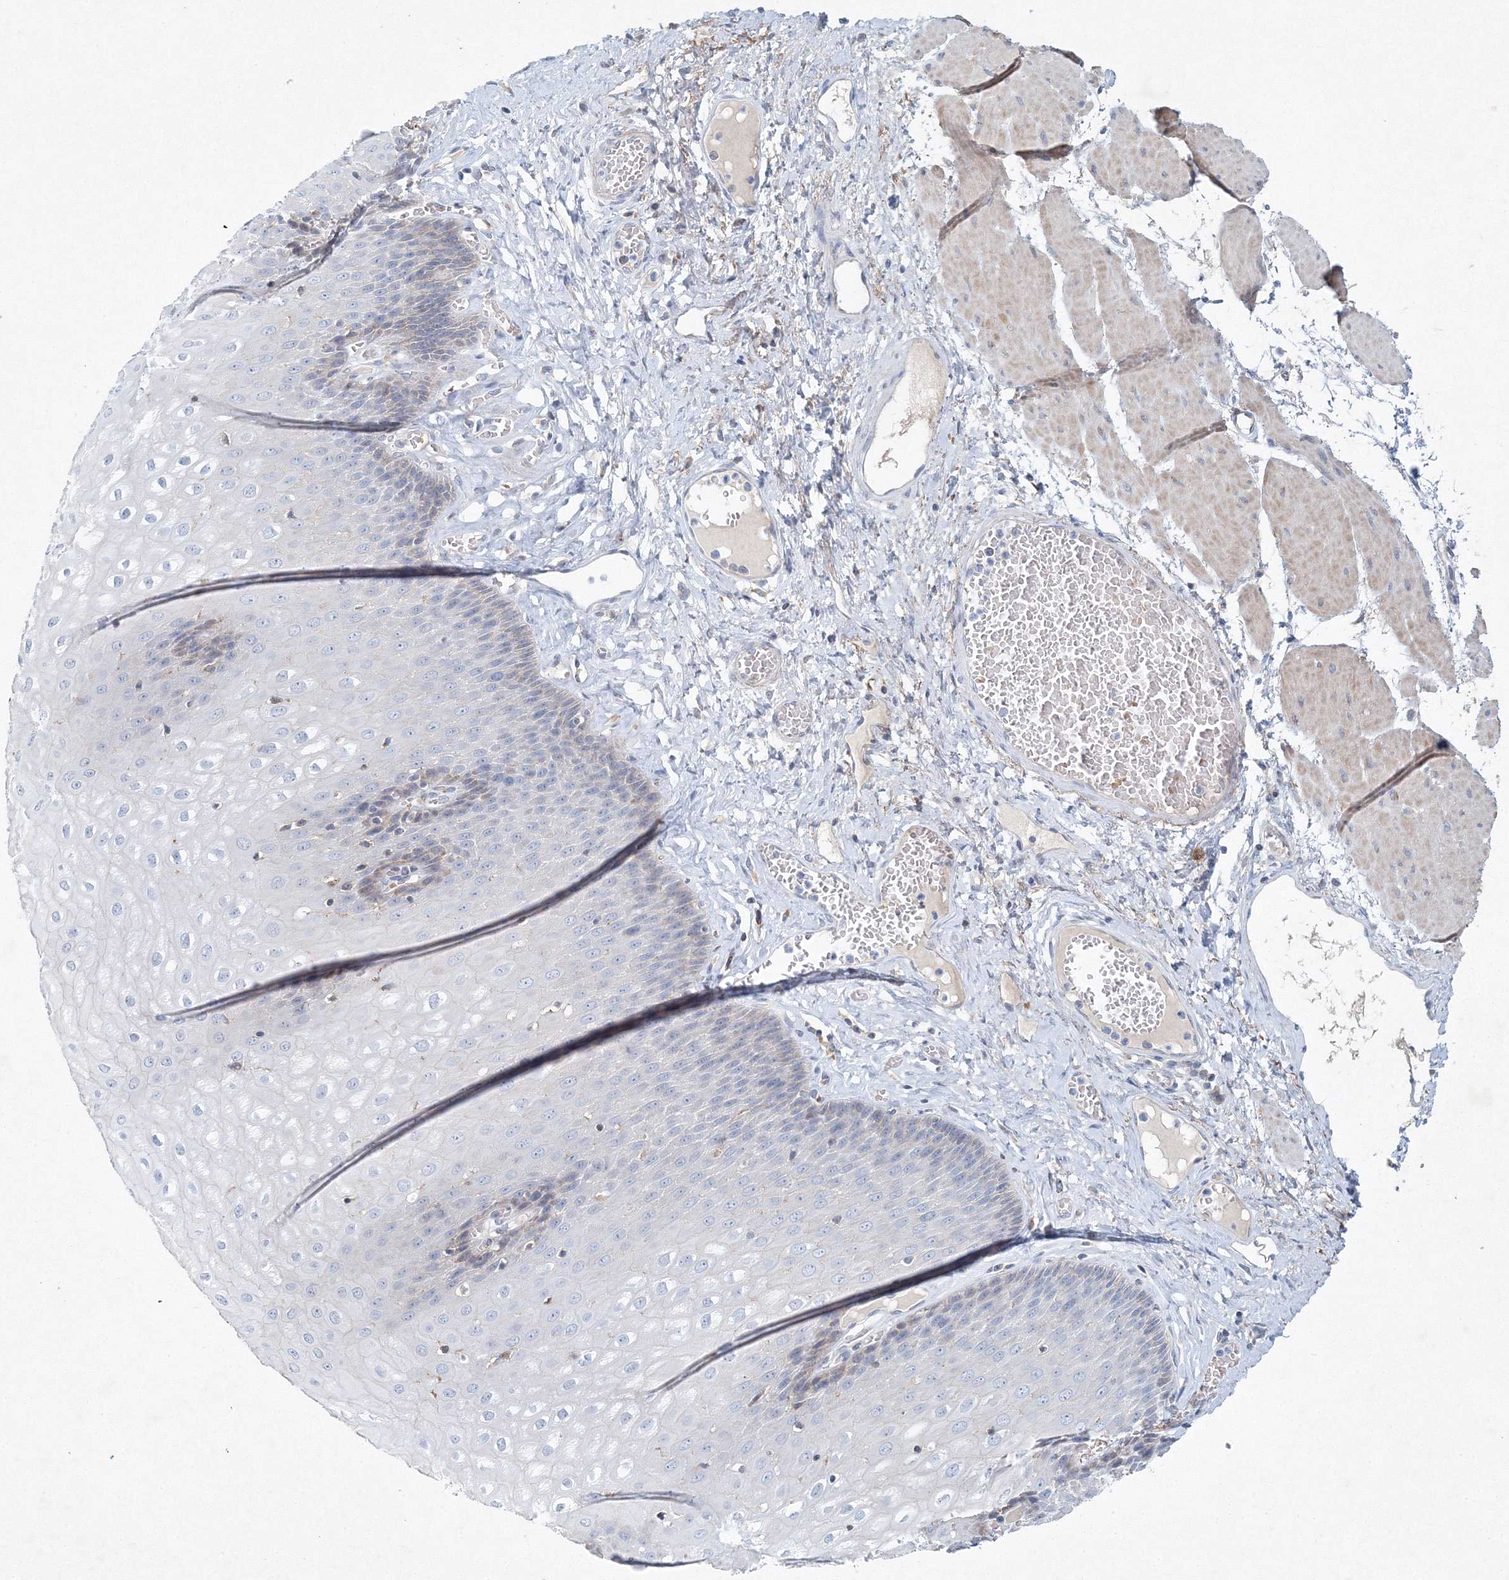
{"staining": {"intensity": "weak", "quantity": "<25%", "location": "cytoplasmic/membranous"}, "tissue": "esophagus", "cell_type": "Squamous epithelial cells", "image_type": "normal", "snomed": [{"axis": "morphology", "description": "Normal tissue, NOS"}, {"axis": "topography", "description": "Esophagus"}], "caption": "Immunohistochemistry micrograph of unremarkable human esophagus stained for a protein (brown), which shows no positivity in squamous epithelial cells. Brightfield microscopy of IHC stained with DAB (3,3'-diaminobenzidine) (brown) and hematoxylin (blue), captured at high magnification.", "gene": "SH3BP5", "patient": {"sex": "male", "age": 60}}